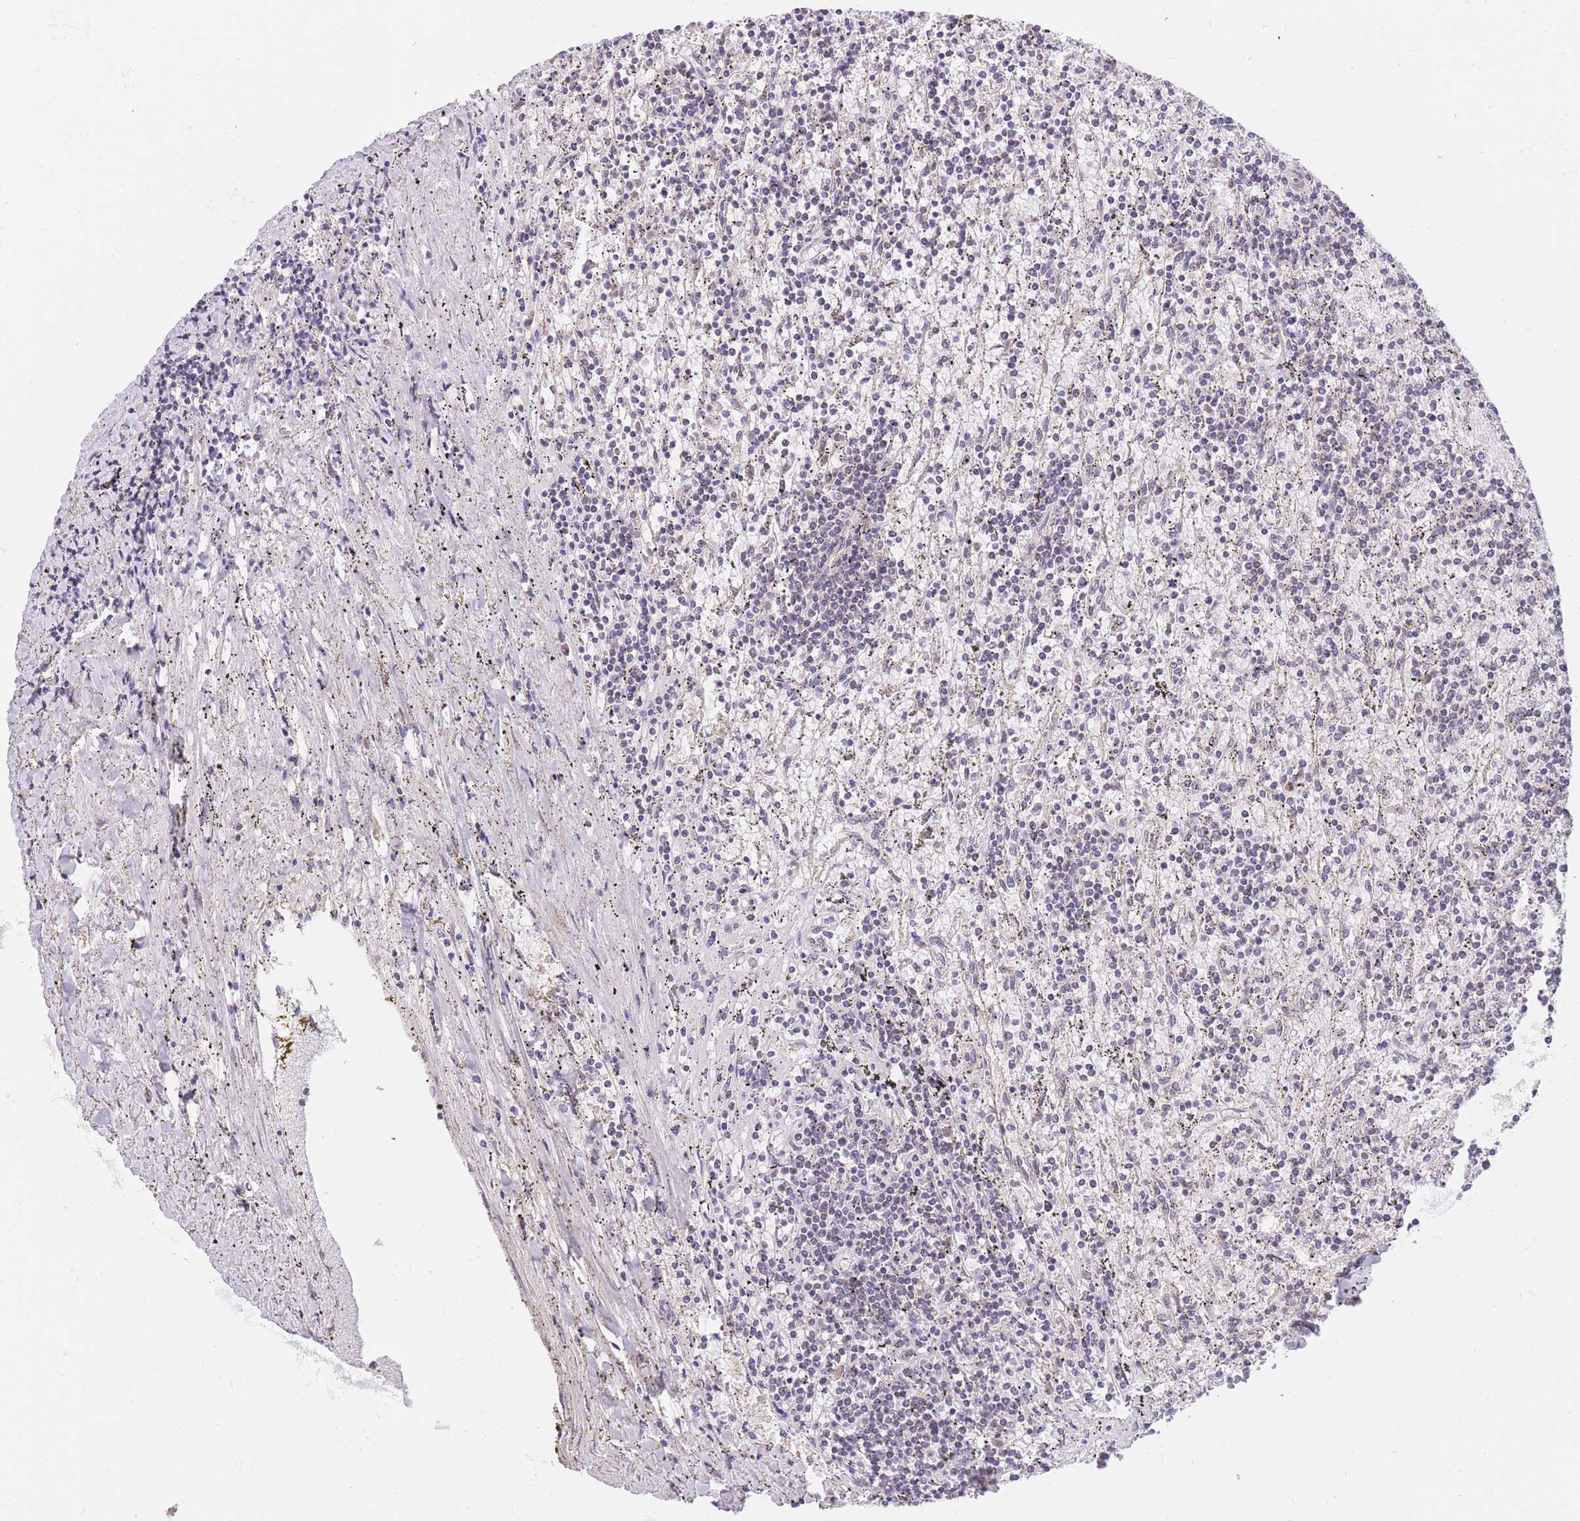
{"staining": {"intensity": "negative", "quantity": "none", "location": "none"}, "tissue": "lymphoma", "cell_type": "Tumor cells", "image_type": "cancer", "snomed": [{"axis": "morphology", "description": "Malignant lymphoma, non-Hodgkin's type, Low grade"}, {"axis": "topography", "description": "Spleen"}], "caption": "Protein analysis of low-grade malignant lymphoma, non-Hodgkin's type reveals no significant staining in tumor cells.", "gene": "MINDY2", "patient": {"sex": "male", "age": 76}}